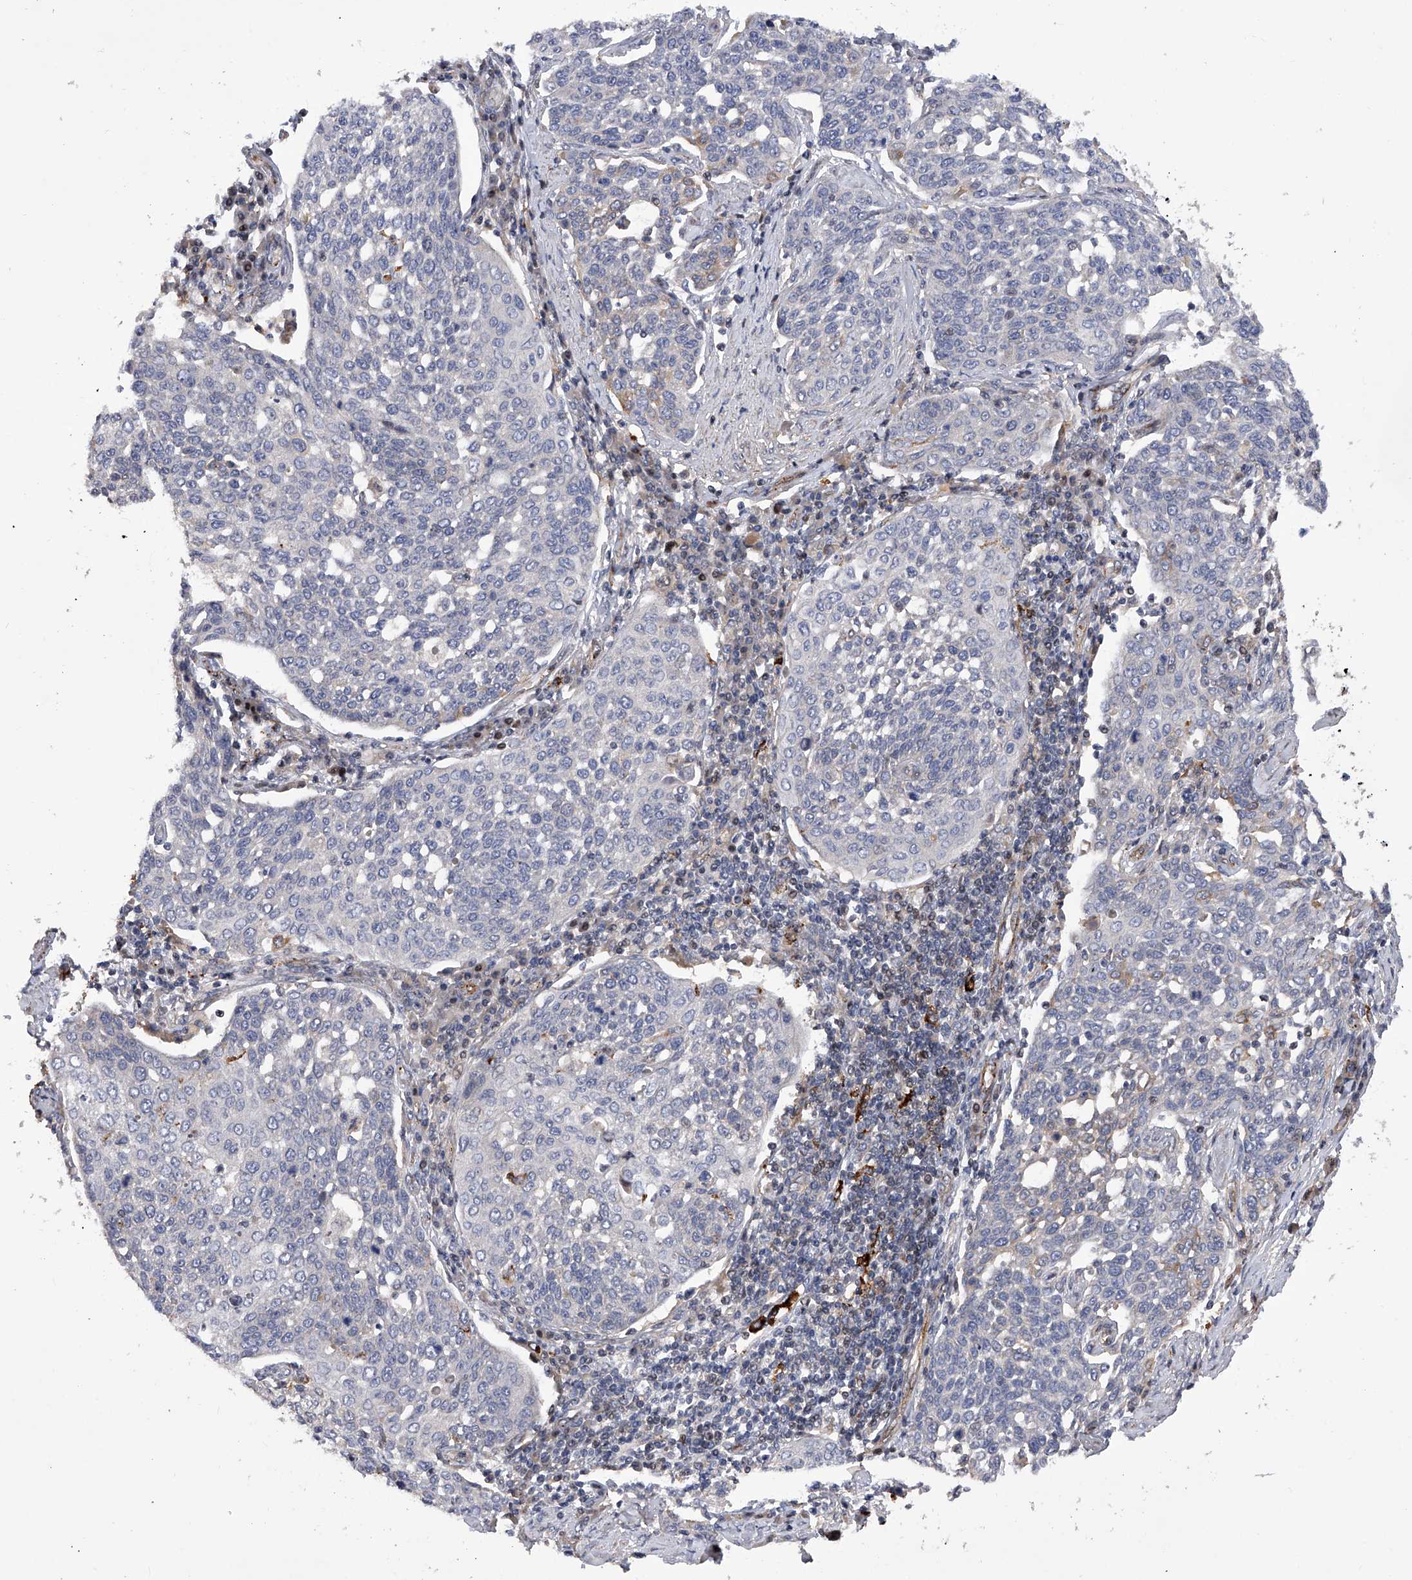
{"staining": {"intensity": "negative", "quantity": "none", "location": "none"}, "tissue": "cervical cancer", "cell_type": "Tumor cells", "image_type": "cancer", "snomed": [{"axis": "morphology", "description": "Squamous cell carcinoma, NOS"}, {"axis": "topography", "description": "Cervix"}], "caption": "The image exhibits no staining of tumor cells in squamous cell carcinoma (cervical).", "gene": "PDSS2", "patient": {"sex": "female", "age": 34}}